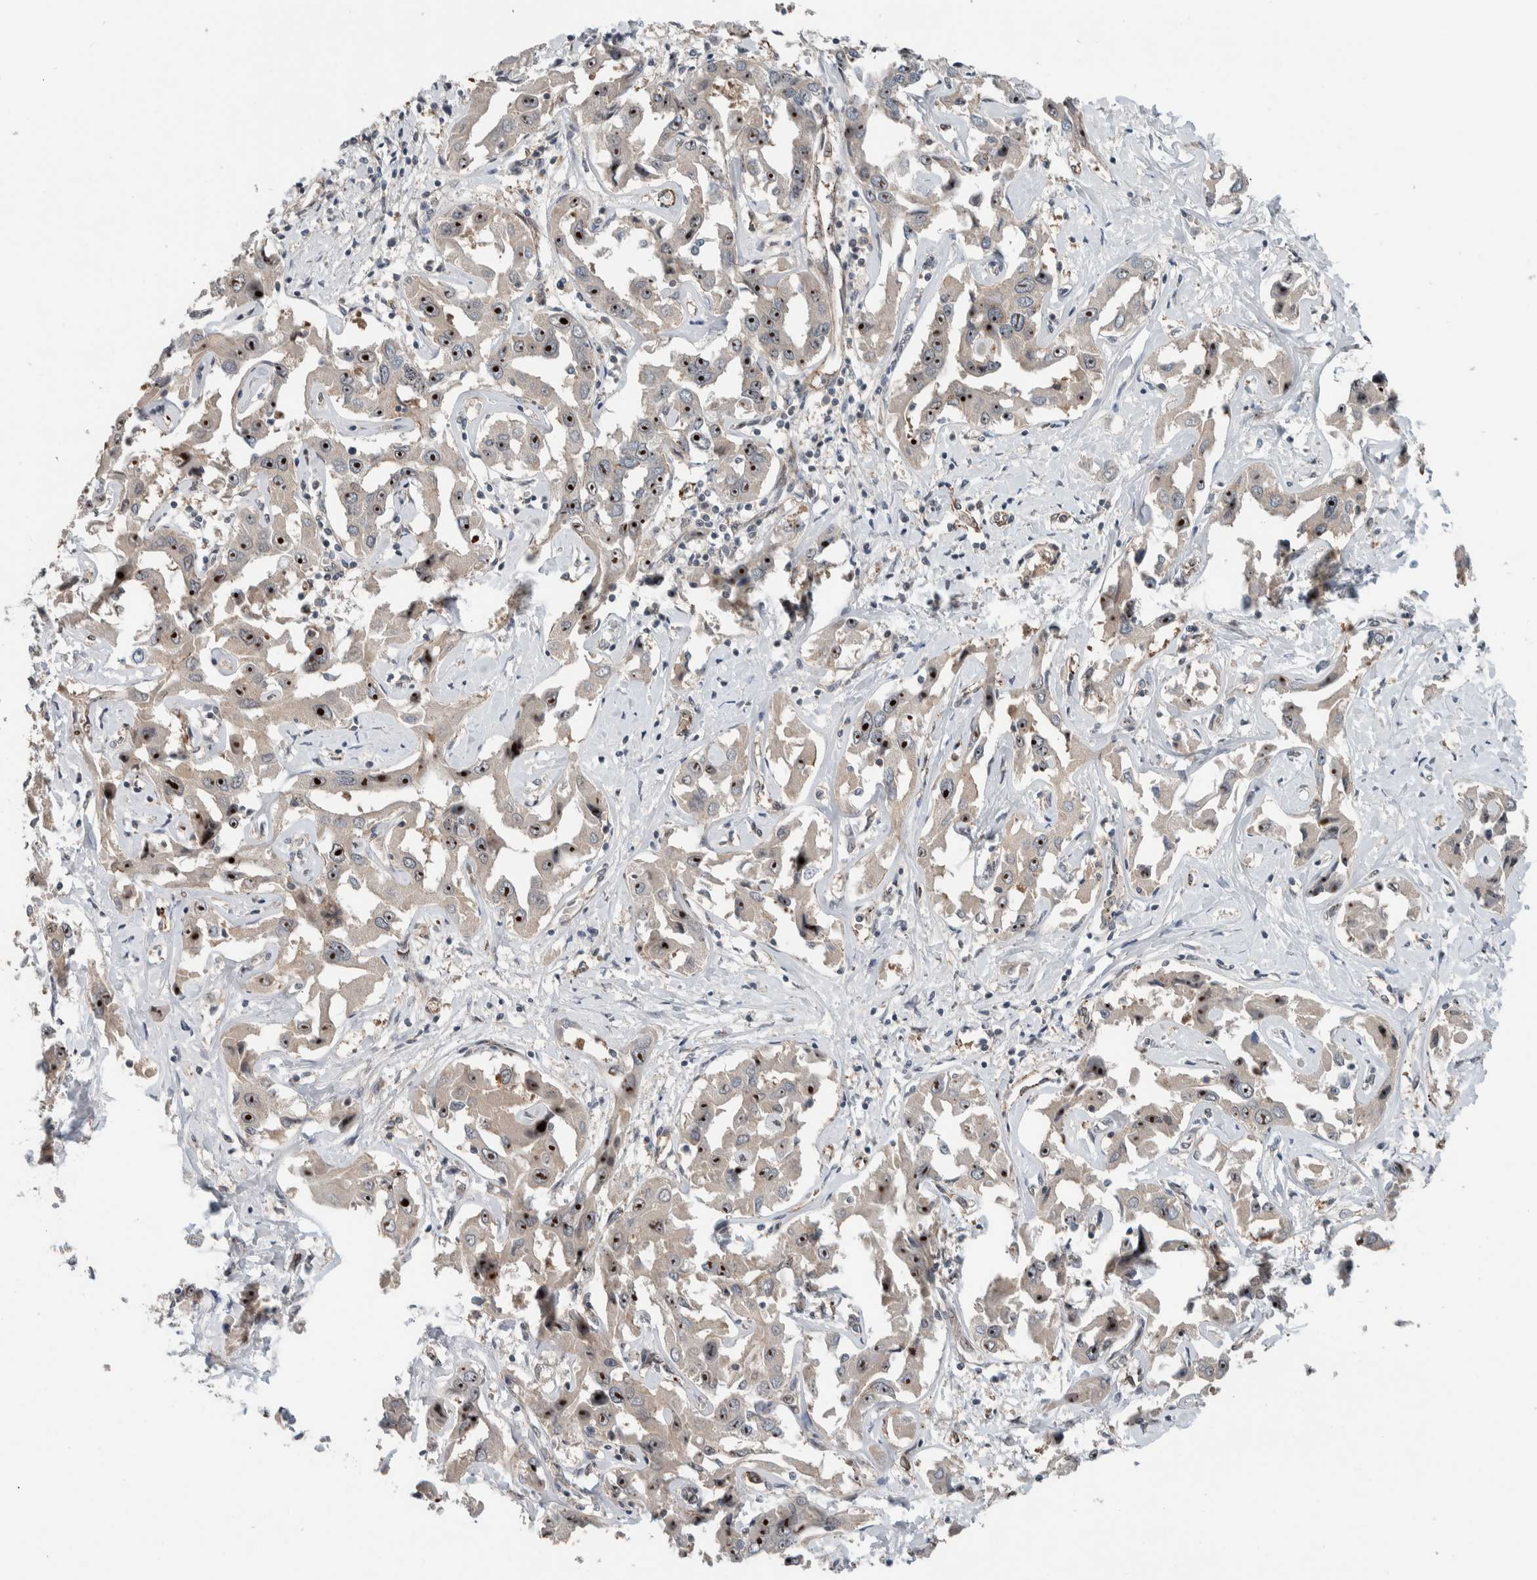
{"staining": {"intensity": "strong", "quantity": ">75%", "location": "nuclear"}, "tissue": "liver cancer", "cell_type": "Tumor cells", "image_type": "cancer", "snomed": [{"axis": "morphology", "description": "Cholangiocarcinoma"}, {"axis": "topography", "description": "Liver"}], "caption": "Immunohistochemistry (IHC) (DAB (3,3'-diaminobenzidine)) staining of human liver cholangiocarcinoma exhibits strong nuclear protein staining in approximately >75% of tumor cells.", "gene": "ZFP91", "patient": {"sex": "male", "age": 59}}